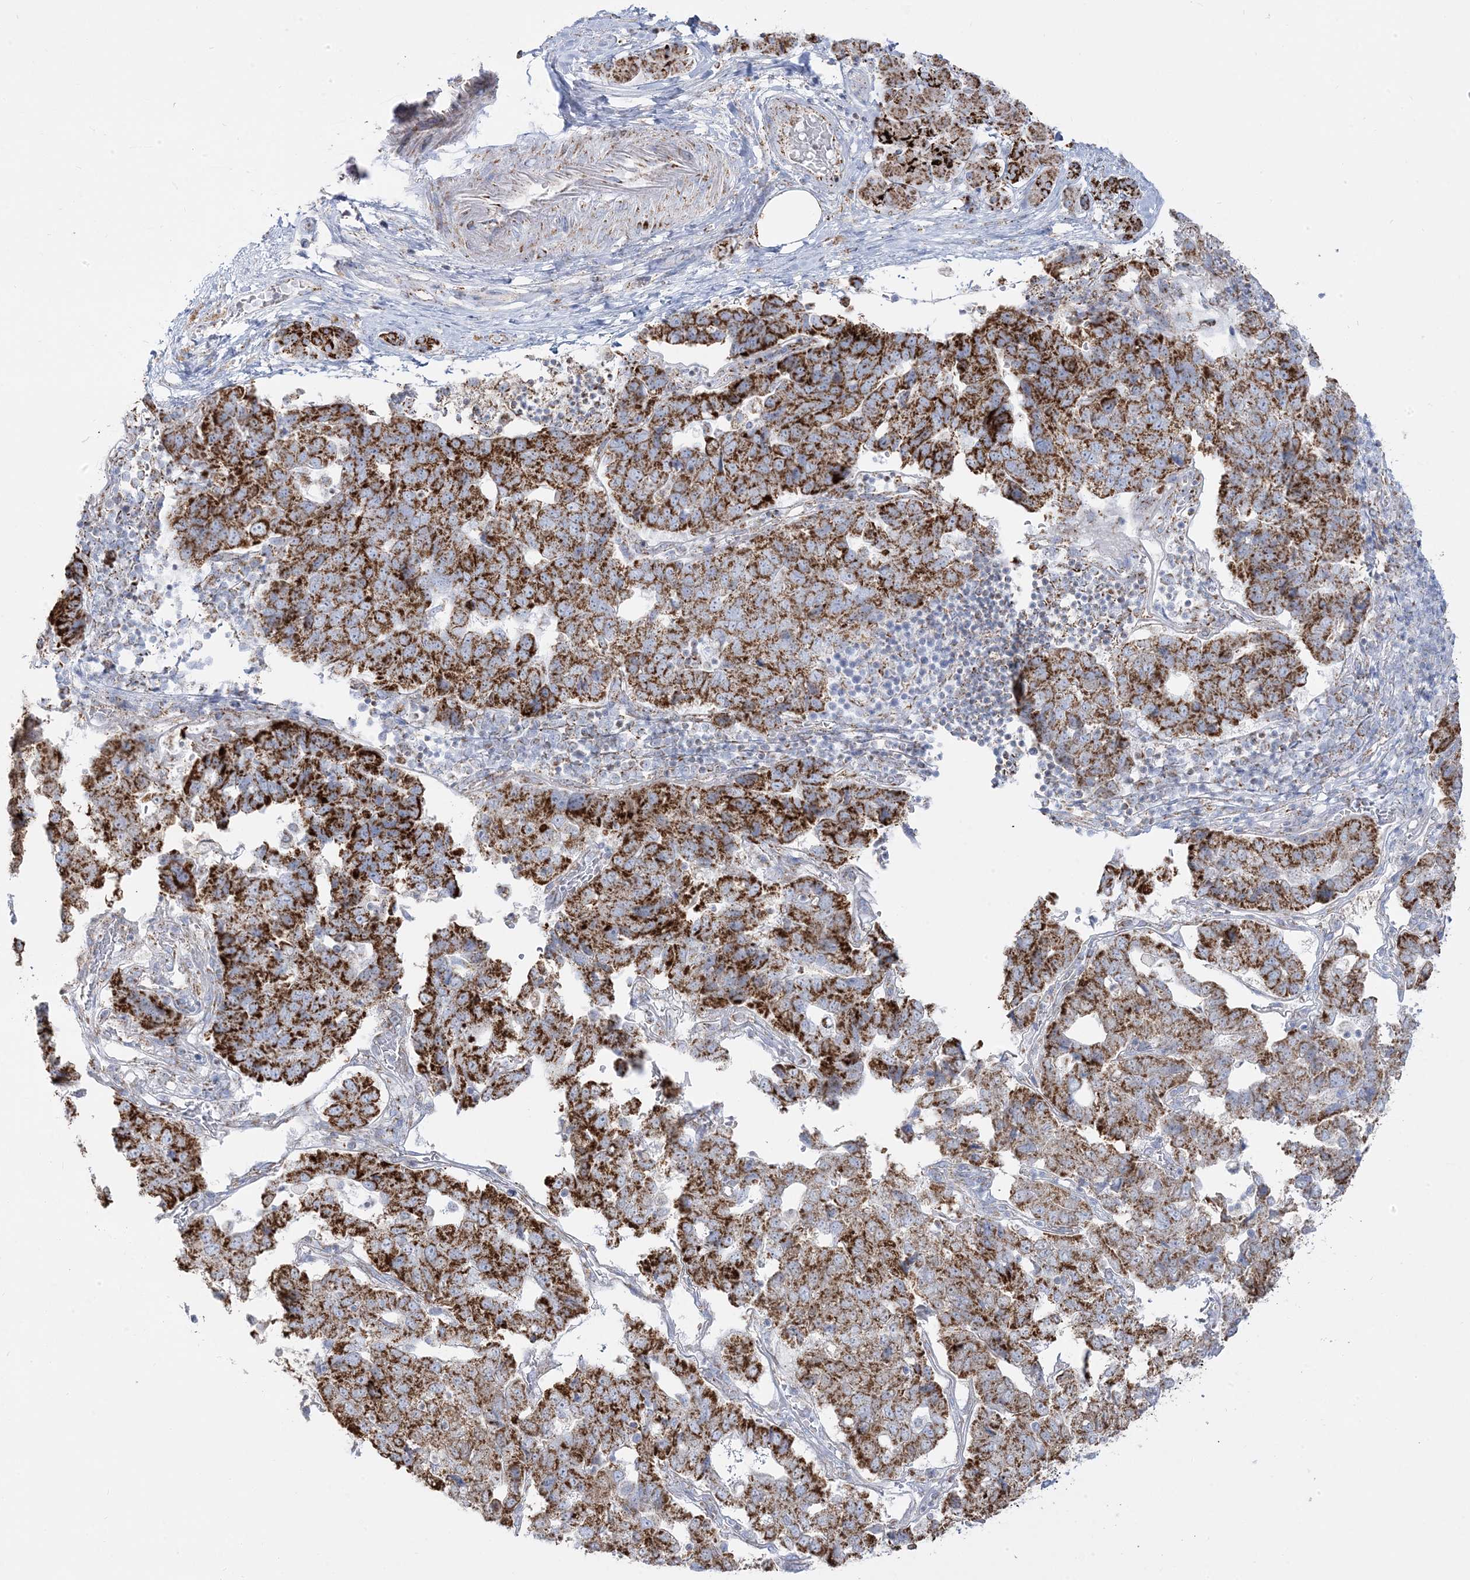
{"staining": {"intensity": "strong", "quantity": ">75%", "location": "cytoplasmic/membranous"}, "tissue": "pancreatic cancer", "cell_type": "Tumor cells", "image_type": "cancer", "snomed": [{"axis": "morphology", "description": "Adenocarcinoma, NOS"}, {"axis": "topography", "description": "Pancreas"}], "caption": "There is high levels of strong cytoplasmic/membranous staining in tumor cells of adenocarcinoma (pancreatic), as demonstrated by immunohistochemical staining (brown color).", "gene": "PCCB", "patient": {"sex": "female", "age": 61}}